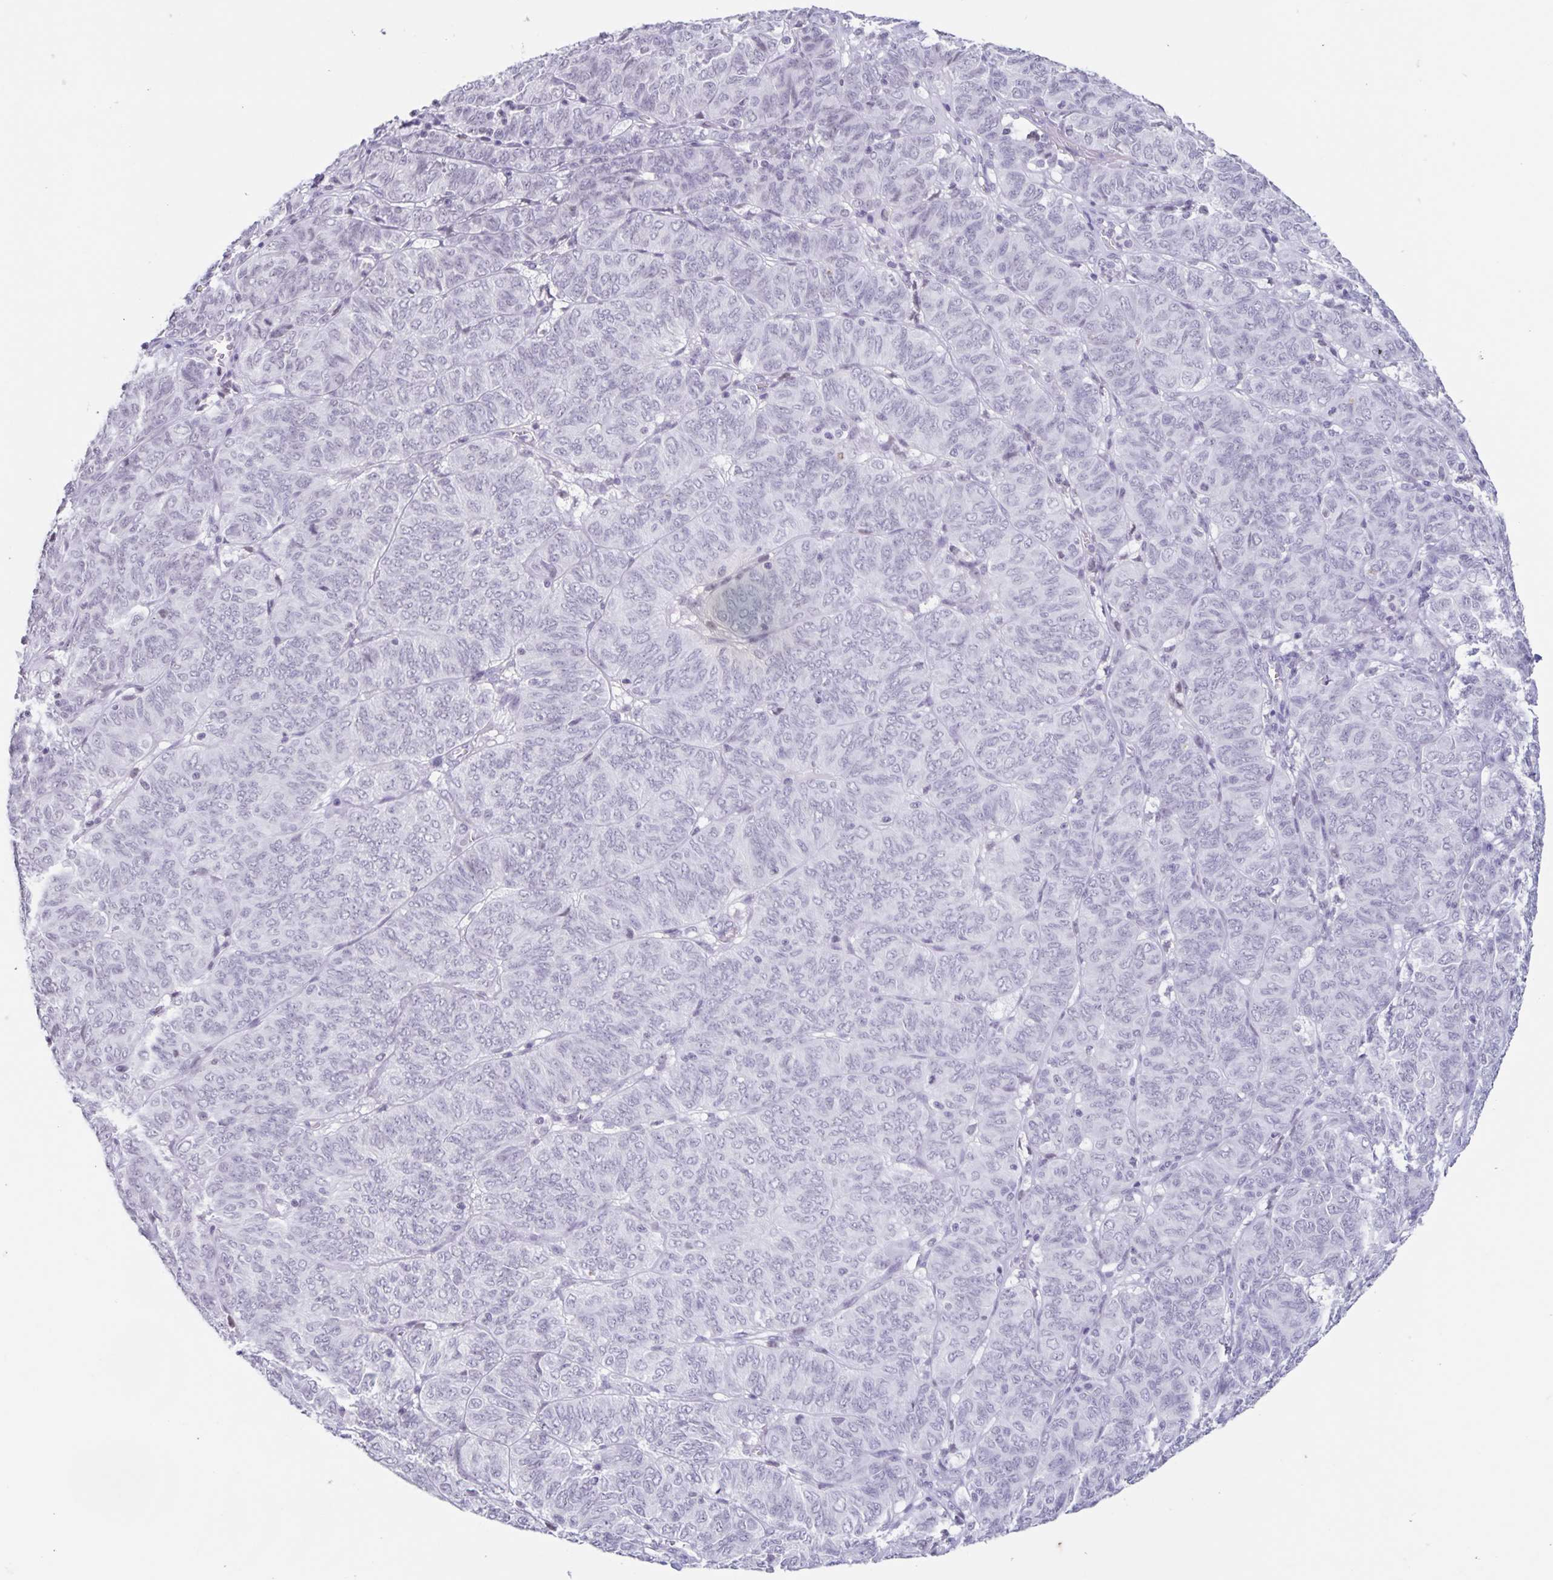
{"staining": {"intensity": "negative", "quantity": "none", "location": "none"}, "tissue": "ovarian cancer", "cell_type": "Tumor cells", "image_type": "cancer", "snomed": [{"axis": "morphology", "description": "Carcinoma, endometroid"}, {"axis": "topography", "description": "Ovary"}], "caption": "Photomicrograph shows no significant protein staining in tumor cells of endometroid carcinoma (ovarian).", "gene": "LCE6A", "patient": {"sex": "female", "age": 80}}